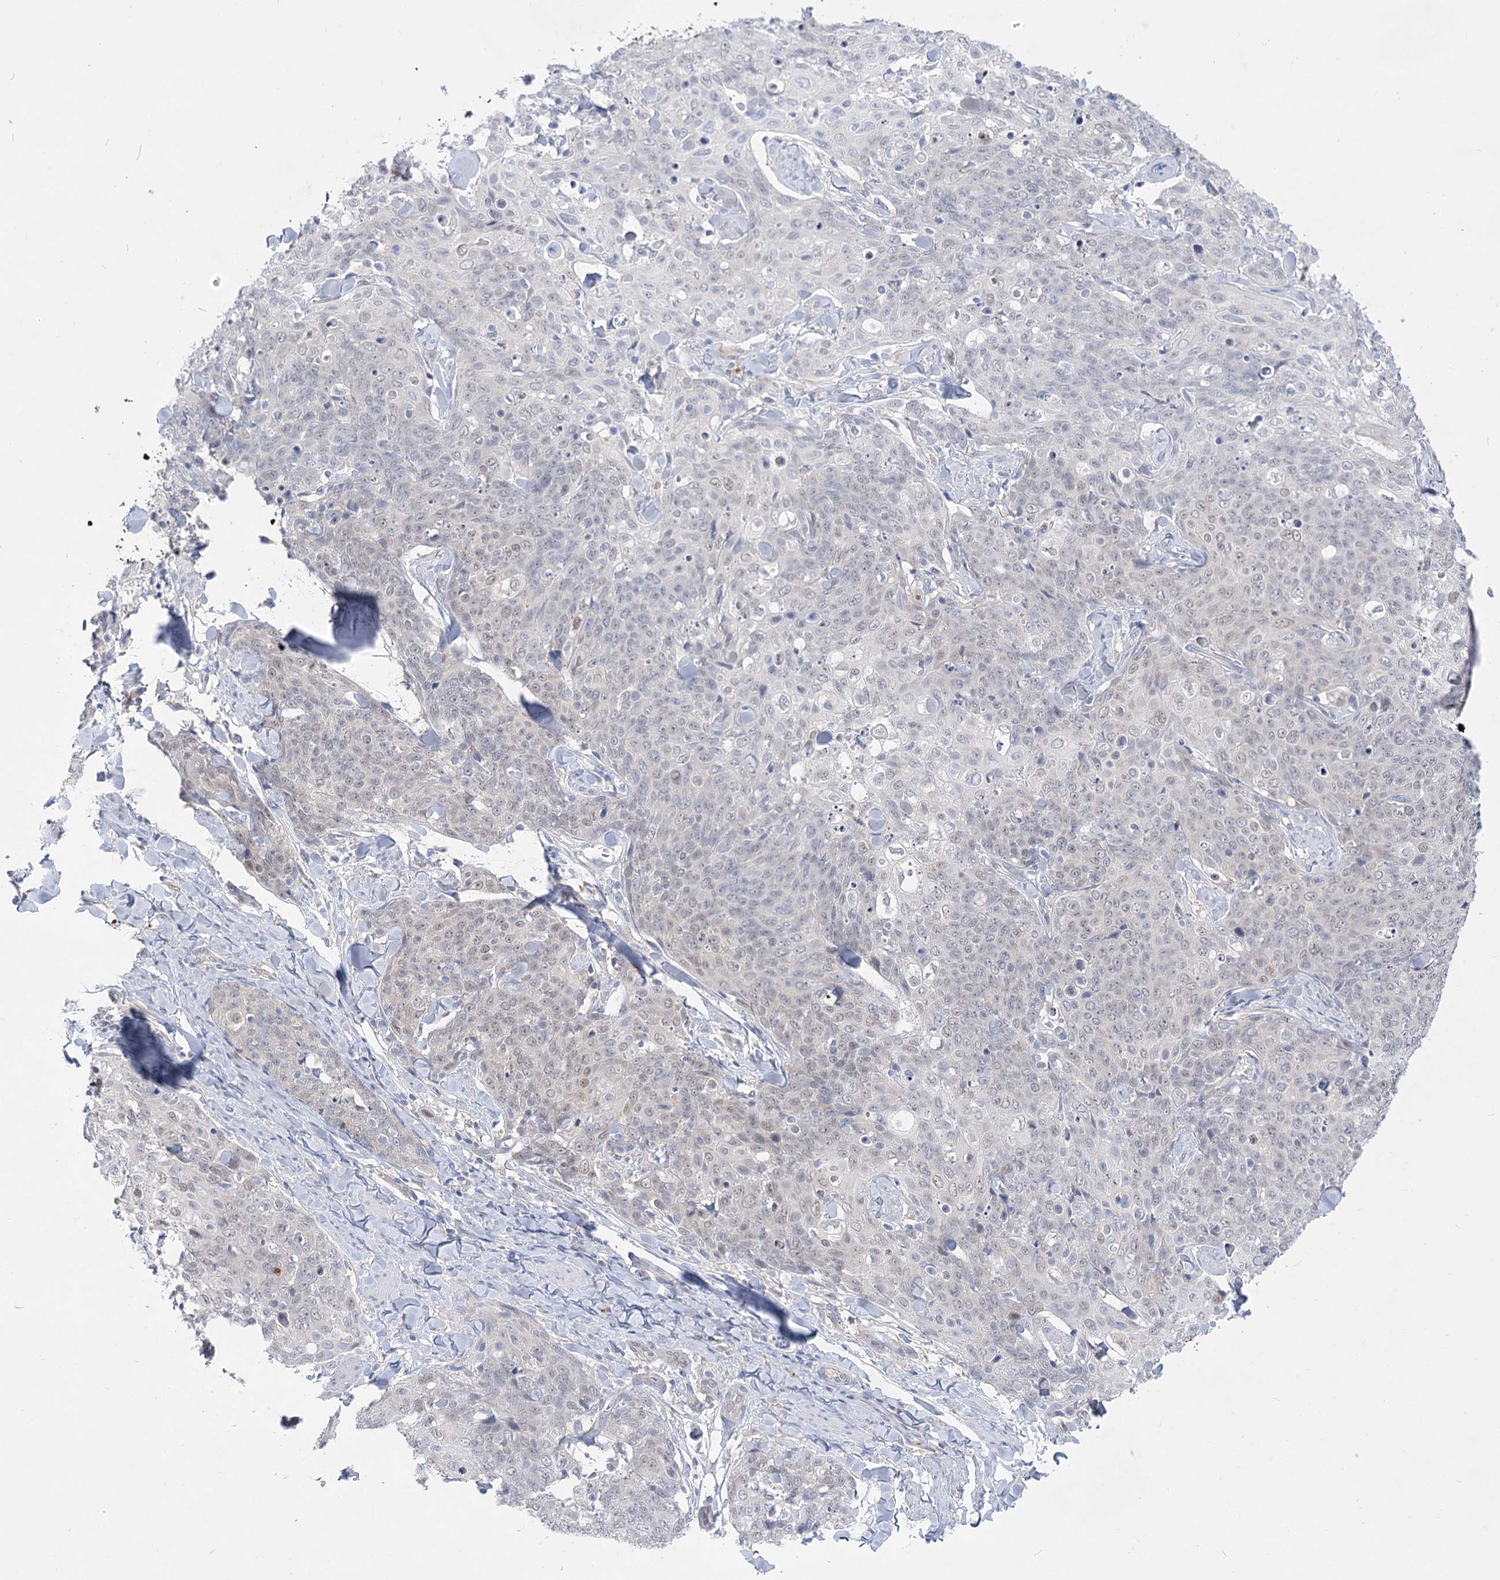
{"staining": {"intensity": "negative", "quantity": "none", "location": "none"}, "tissue": "skin cancer", "cell_type": "Tumor cells", "image_type": "cancer", "snomed": [{"axis": "morphology", "description": "Squamous cell carcinoma, NOS"}, {"axis": "topography", "description": "Skin"}, {"axis": "topography", "description": "Vulva"}], "caption": "Immunohistochemistry photomicrograph of human squamous cell carcinoma (skin) stained for a protein (brown), which reveals no positivity in tumor cells.", "gene": "SIAE", "patient": {"sex": "female", "age": 85}}